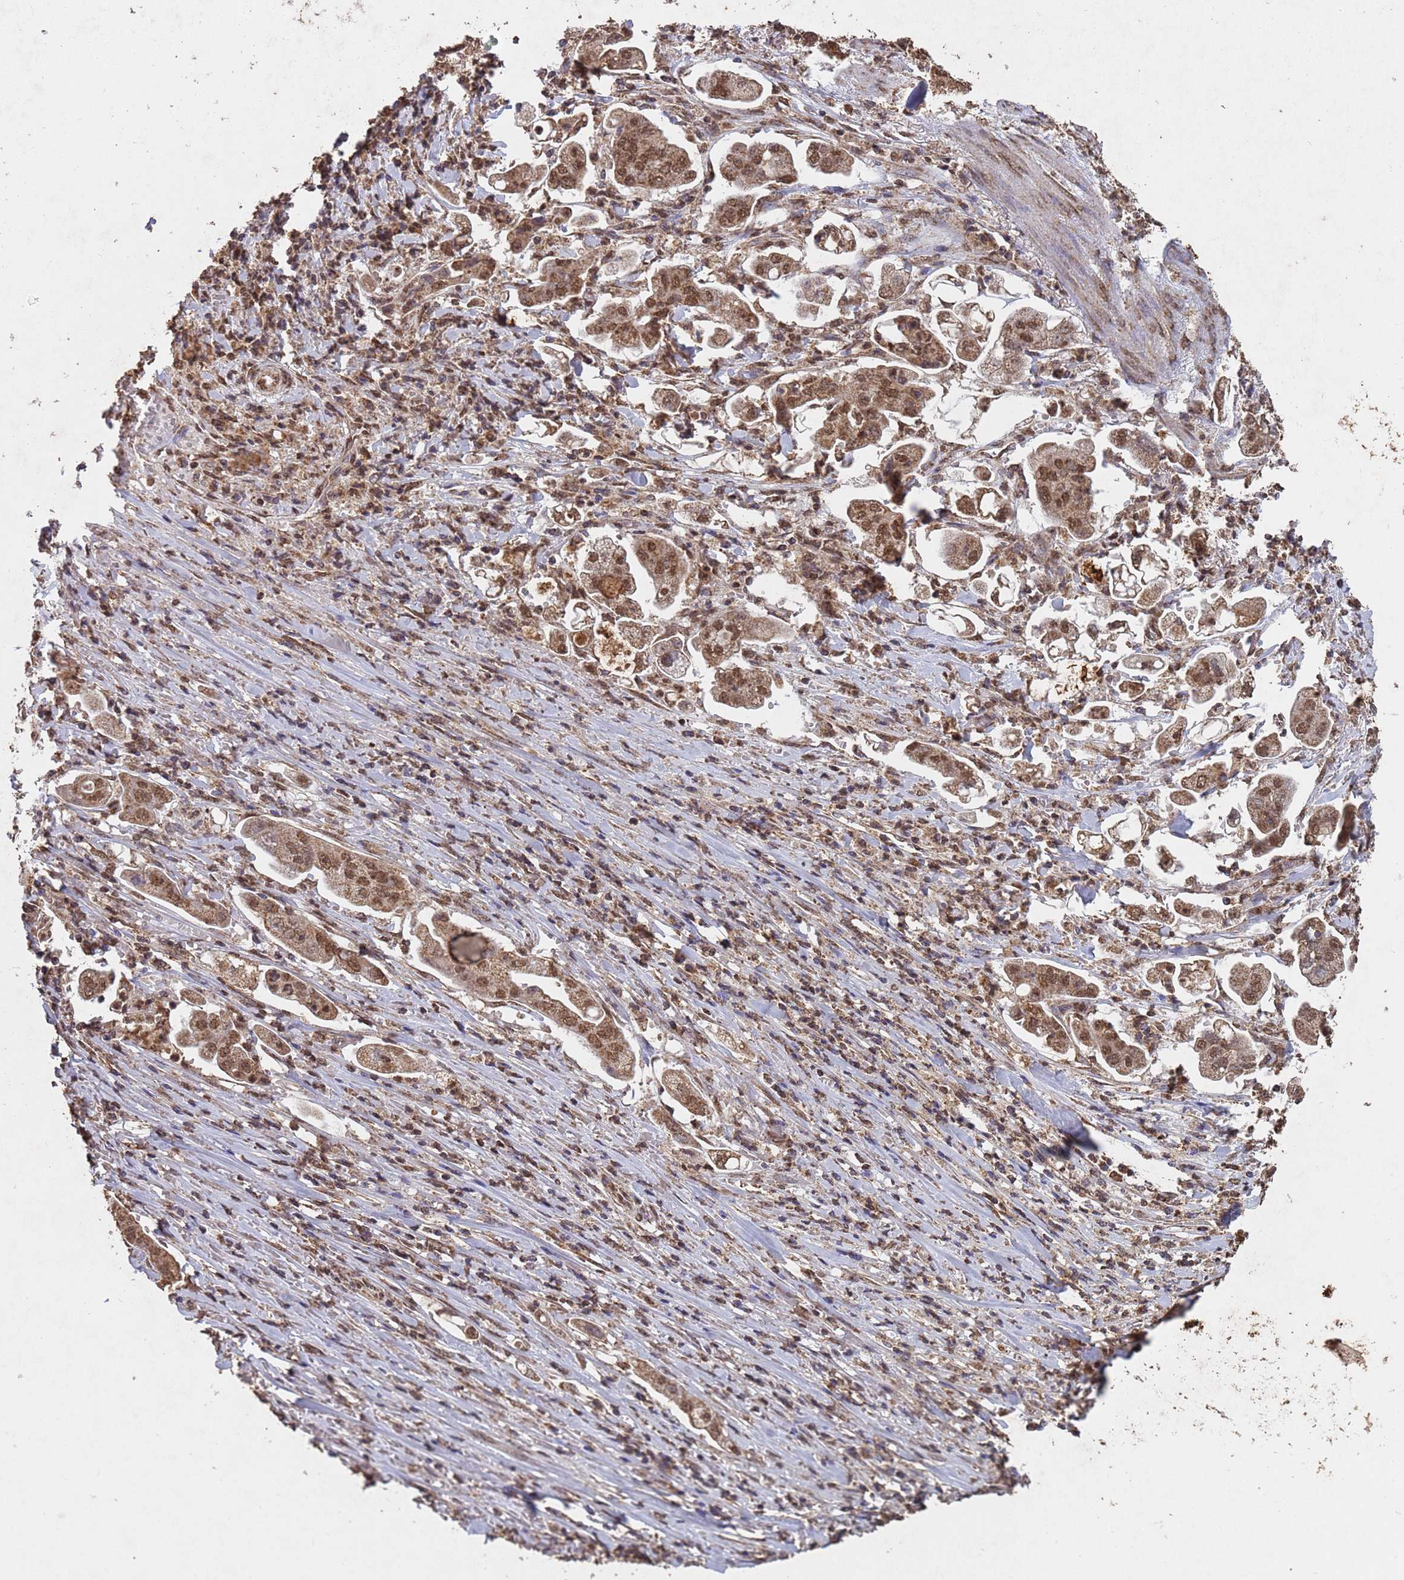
{"staining": {"intensity": "moderate", "quantity": ">75%", "location": "cytoplasmic/membranous,nuclear"}, "tissue": "stomach cancer", "cell_type": "Tumor cells", "image_type": "cancer", "snomed": [{"axis": "morphology", "description": "Adenocarcinoma, NOS"}, {"axis": "topography", "description": "Stomach"}], "caption": "Stomach cancer stained with a protein marker reveals moderate staining in tumor cells.", "gene": "HDAC10", "patient": {"sex": "male", "age": 62}}